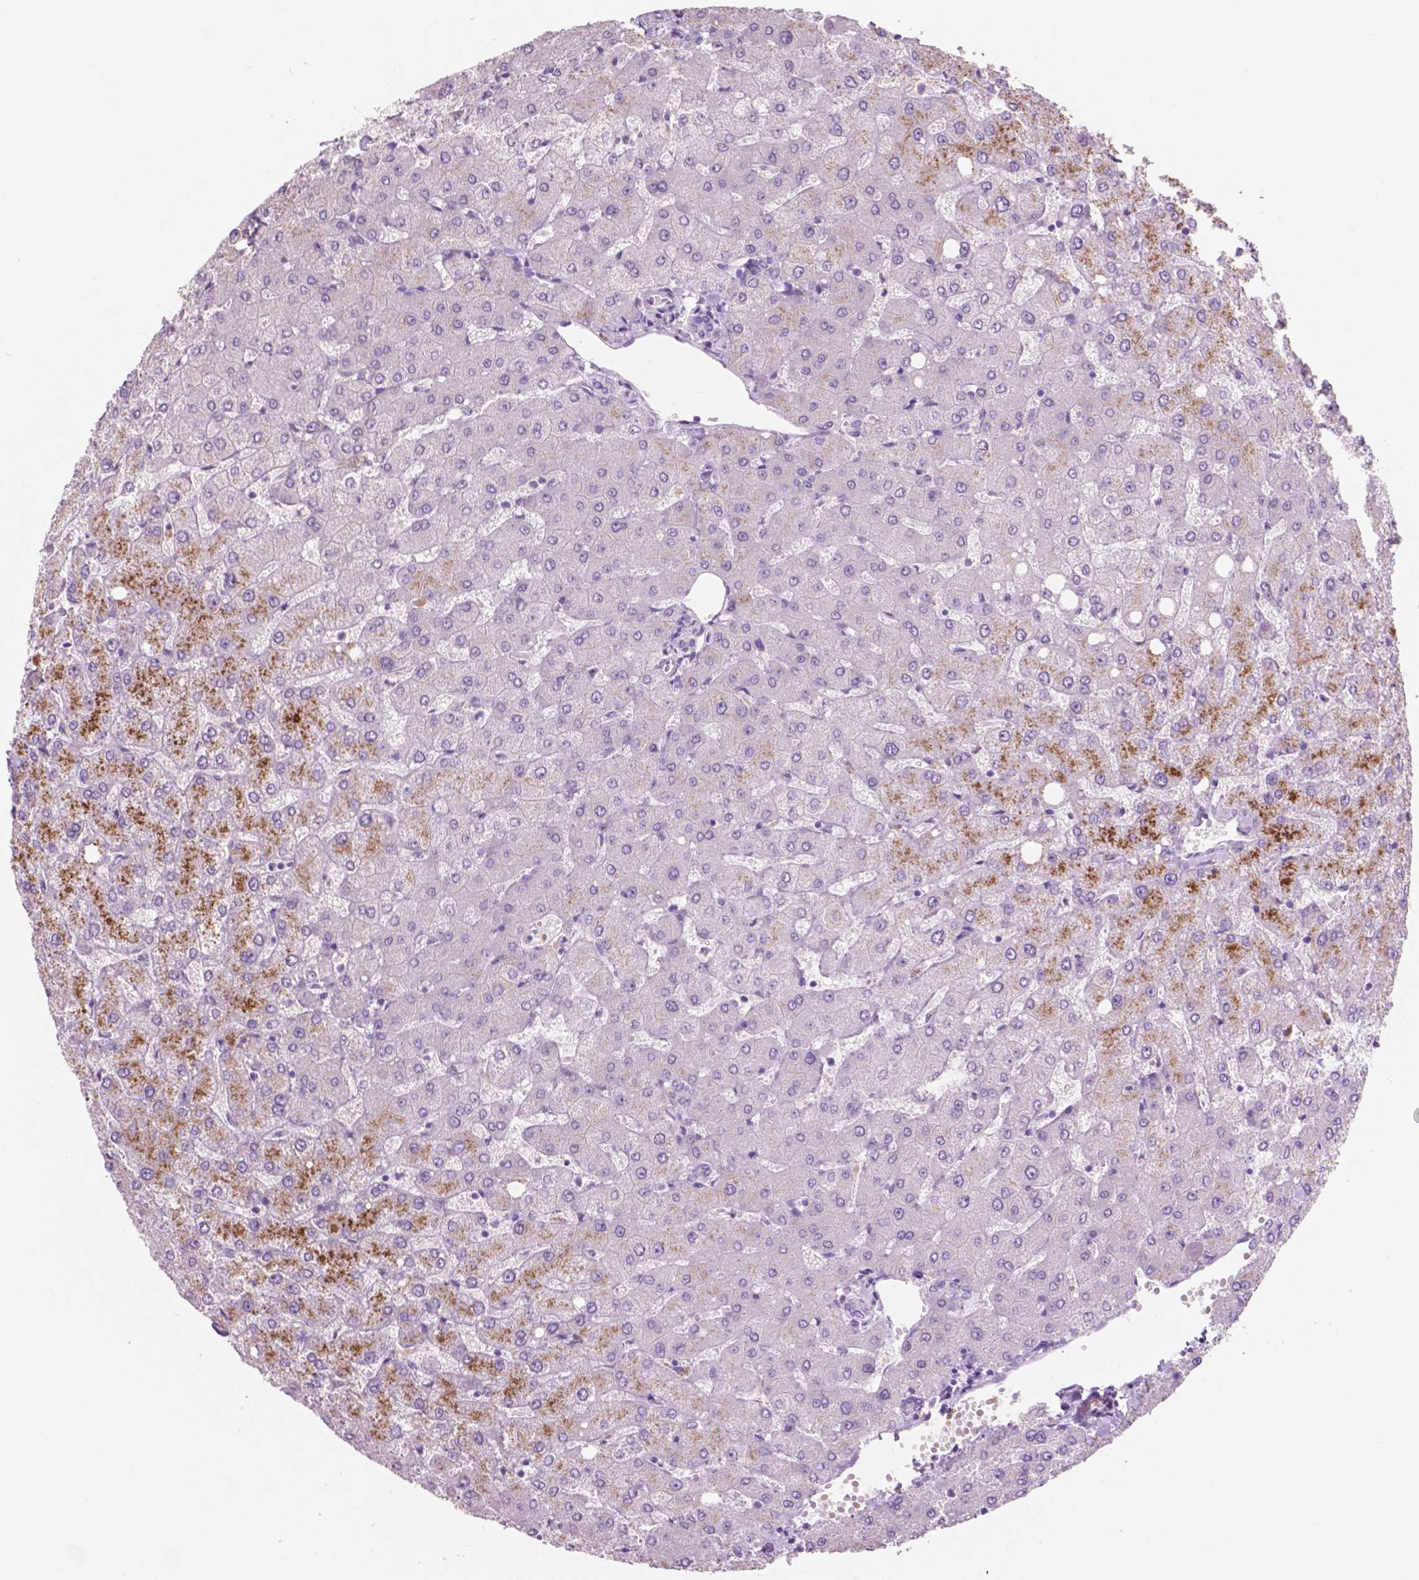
{"staining": {"intensity": "negative", "quantity": "none", "location": "none"}, "tissue": "liver", "cell_type": "Cholangiocytes", "image_type": "normal", "snomed": [{"axis": "morphology", "description": "Normal tissue, NOS"}, {"axis": "topography", "description": "Liver"}], "caption": "Cholangiocytes show no significant protein positivity in benign liver.", "gene": "IDO1", "patient": {"sex": "female", "age": 54}}